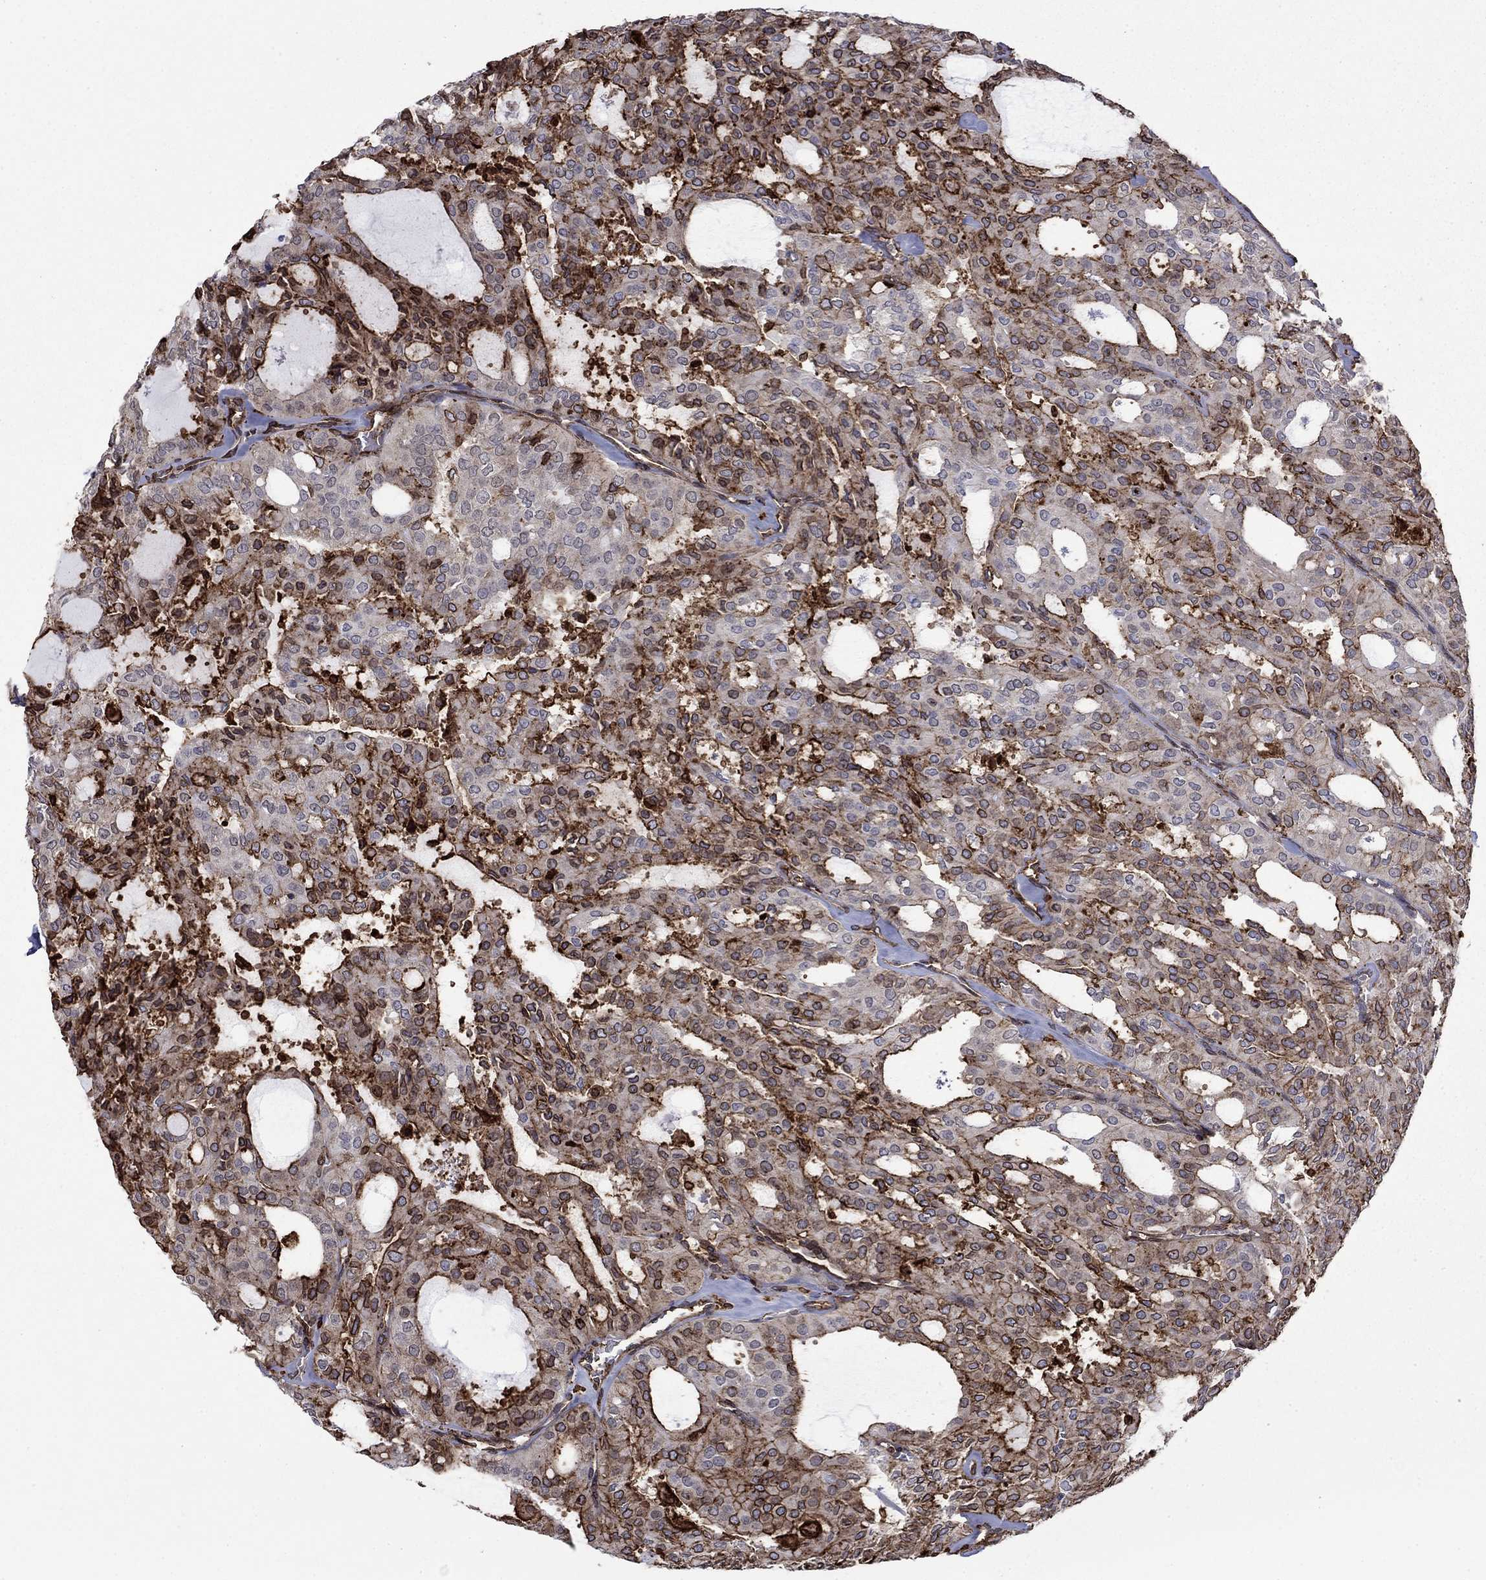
{"staining": {"intensity": "moderate", "quantity": "25%-75%", "location": "cytoplasmic/membranous"}, "tissue": "thyroid cancer", "cell_type": "Tumor cells", "image_type": "cancer", "snomed": [{"axis": "morphology", "description": "Follicular adenoma carcinoma, NOS"}, {"axis": "topography", "description": "Thyroid gland"}], "caption": "Protein expression analysis of human thyroid cancer reveals moderate cytoplasmic/membranous staining in about 25%-75% of tumor cells.", "gene": "PLAU", "patient": {"sex": "male", "age": 75}}